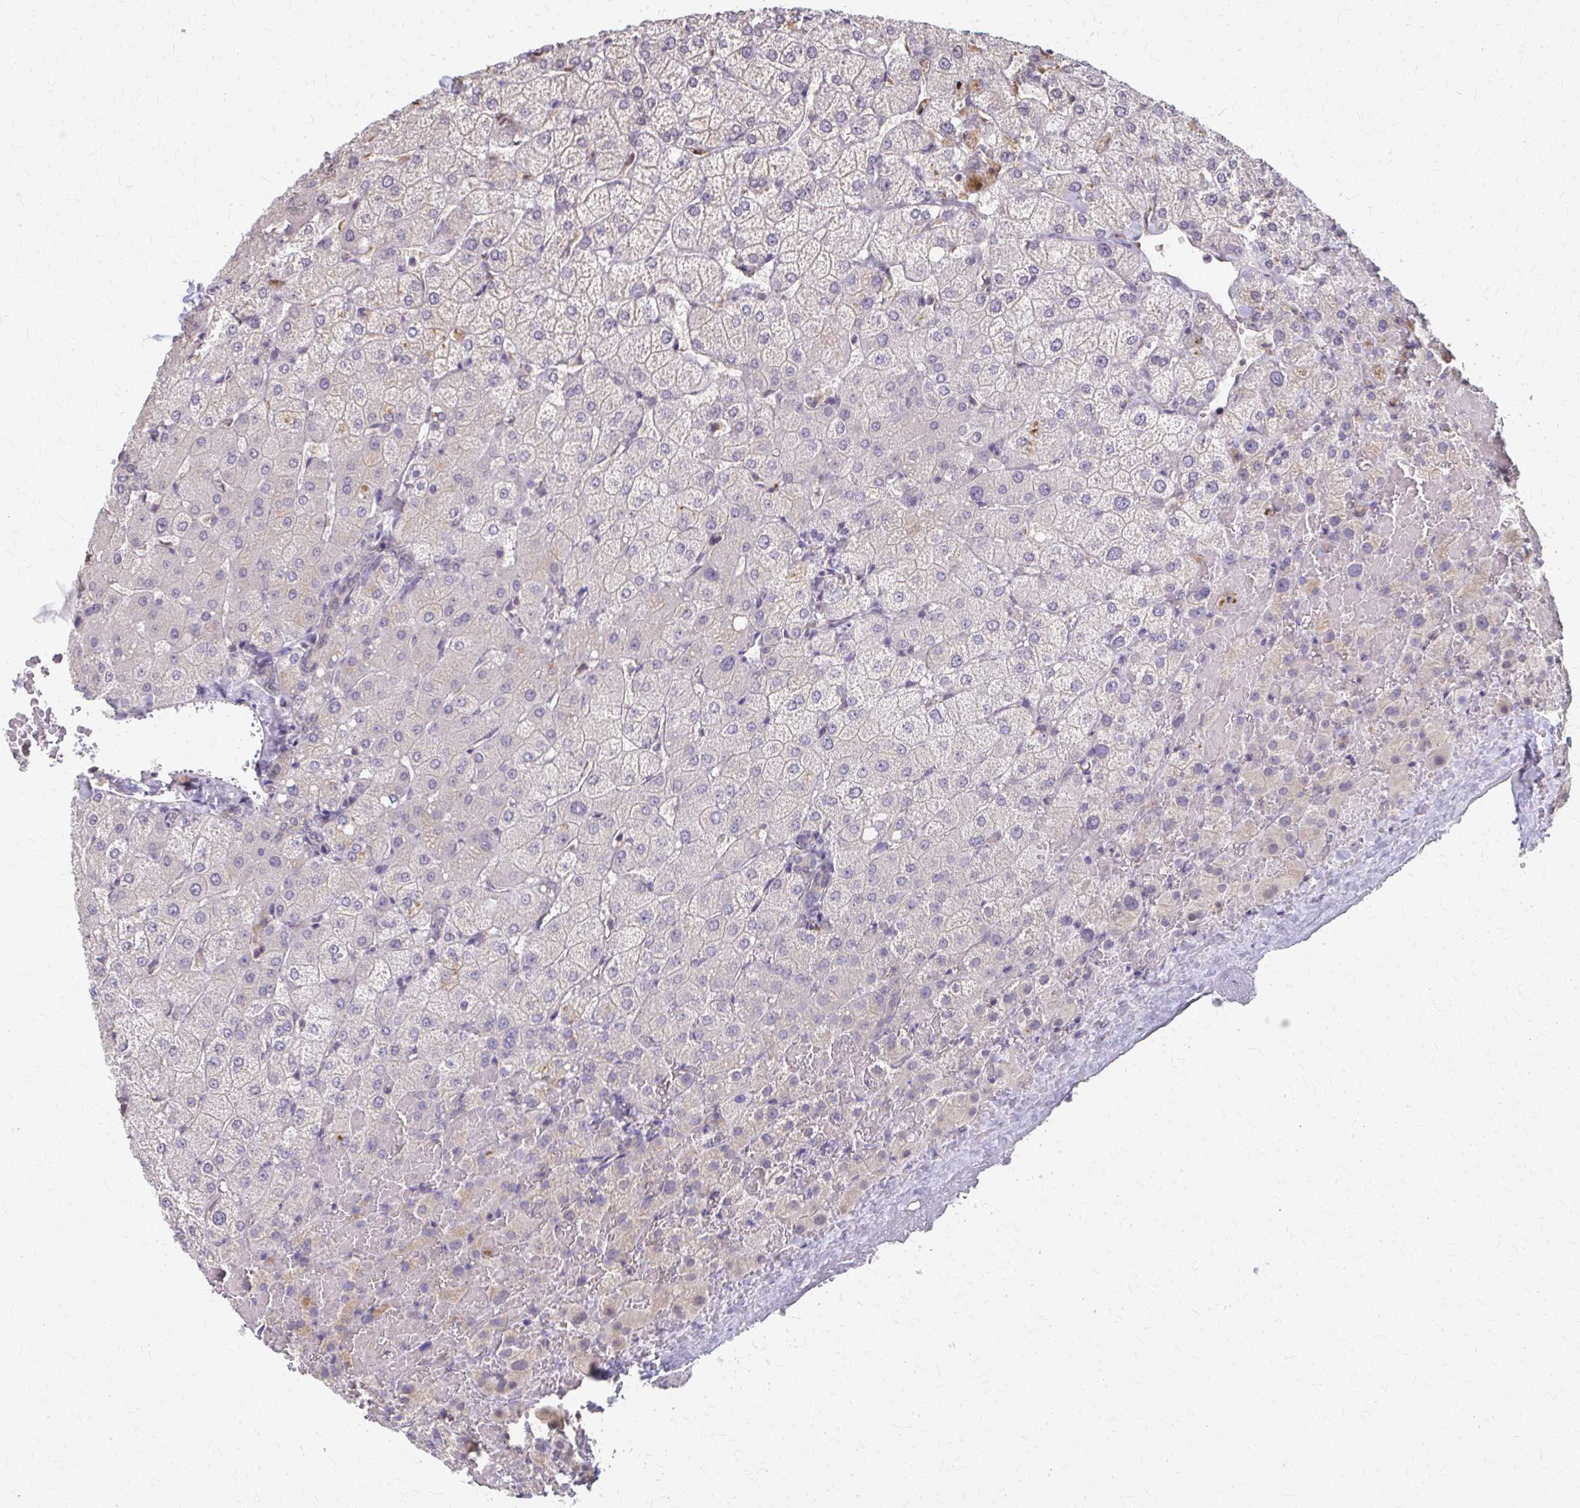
{"staining": {"intensity": "negative", "quantity": "none", "location": "none"}, "tissue": "liver", "cell_type": "Cholangiocytes", "image_type": "normal", "snomed": [{"axis": "morphology", "description": "Normal tissue, NOS"}, {"axis": "topography", "description": "Liver"}], "caption": "DAB immunohistochemical staining of unremarkable liver shows no significant staining in cholangiocytes.", "gene": "RABGAP1L", "patient": {"sex": "female", "age": 54}}